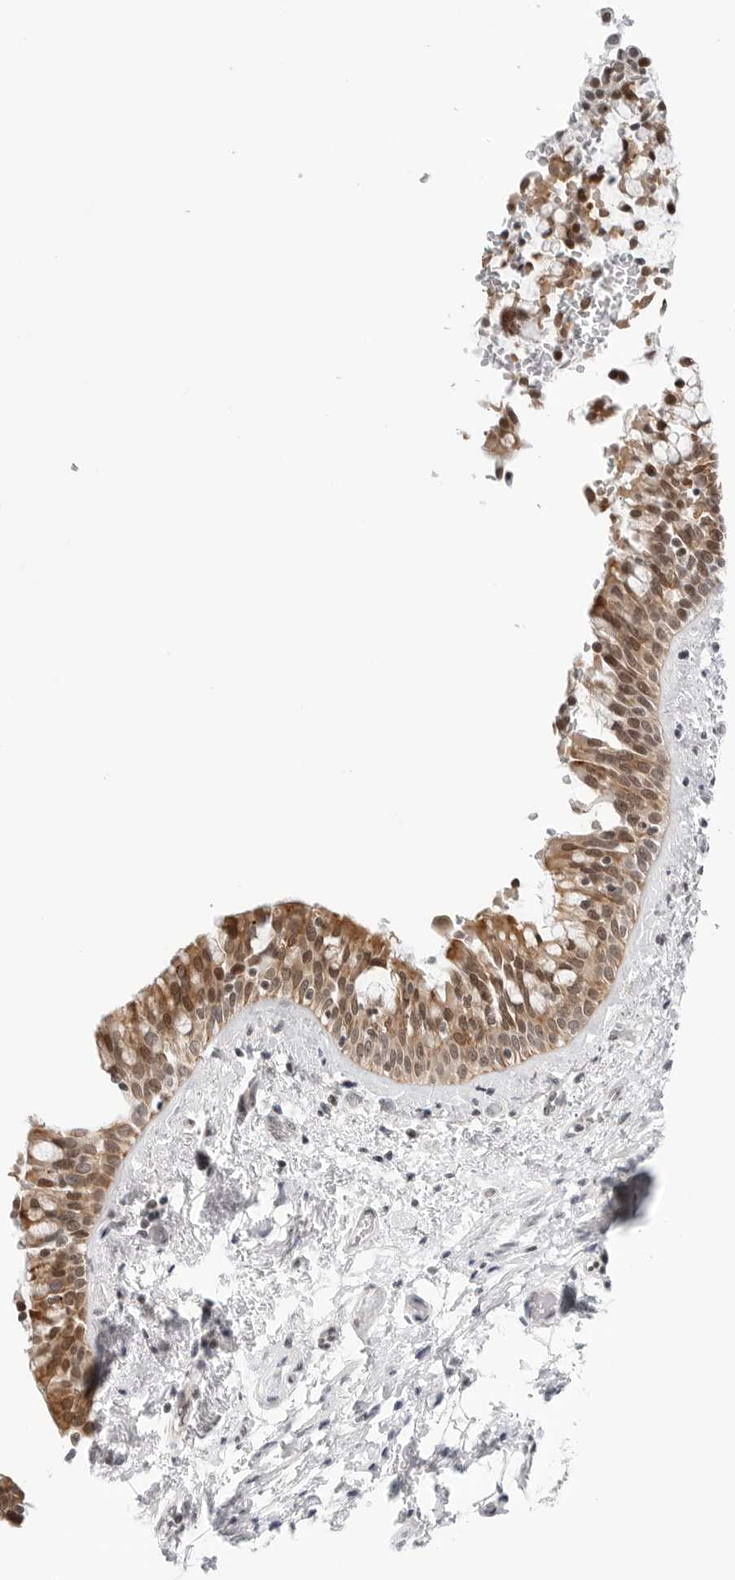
{"staining": {"intensity": "moderate", "quantity": ">75%", "location": "cytoplasmic/membranous,nuclear"}, "tissue": "bronchus", "cell_type": "Respiratory epithelial cells", "image_type": "normal", "snomed": [{"axis": "morphology", "description": "Normal tissue, NOS"}, {"axis": "morphology", "description": "Inflammation, NOS"}, {"axis": "topography", "description": "Cartilage tissue"}, {"axis": "topography", "description": "Bronchus"}, {"axis": "topography", "description": "Lung"}], "caption": "Immunohistochemistry image of unremarkable bronchus: bronchus stained using IHC displays medium levels of moderate protein expression localized specifically in the cytoplasmic/membranous,nuclear of respiratory epithelial cells, appearing as a cytoplasmic/membranous,nuclear brown color.", "gene": "C1orf162", "patient": {"sex": "female", "age": 64}}